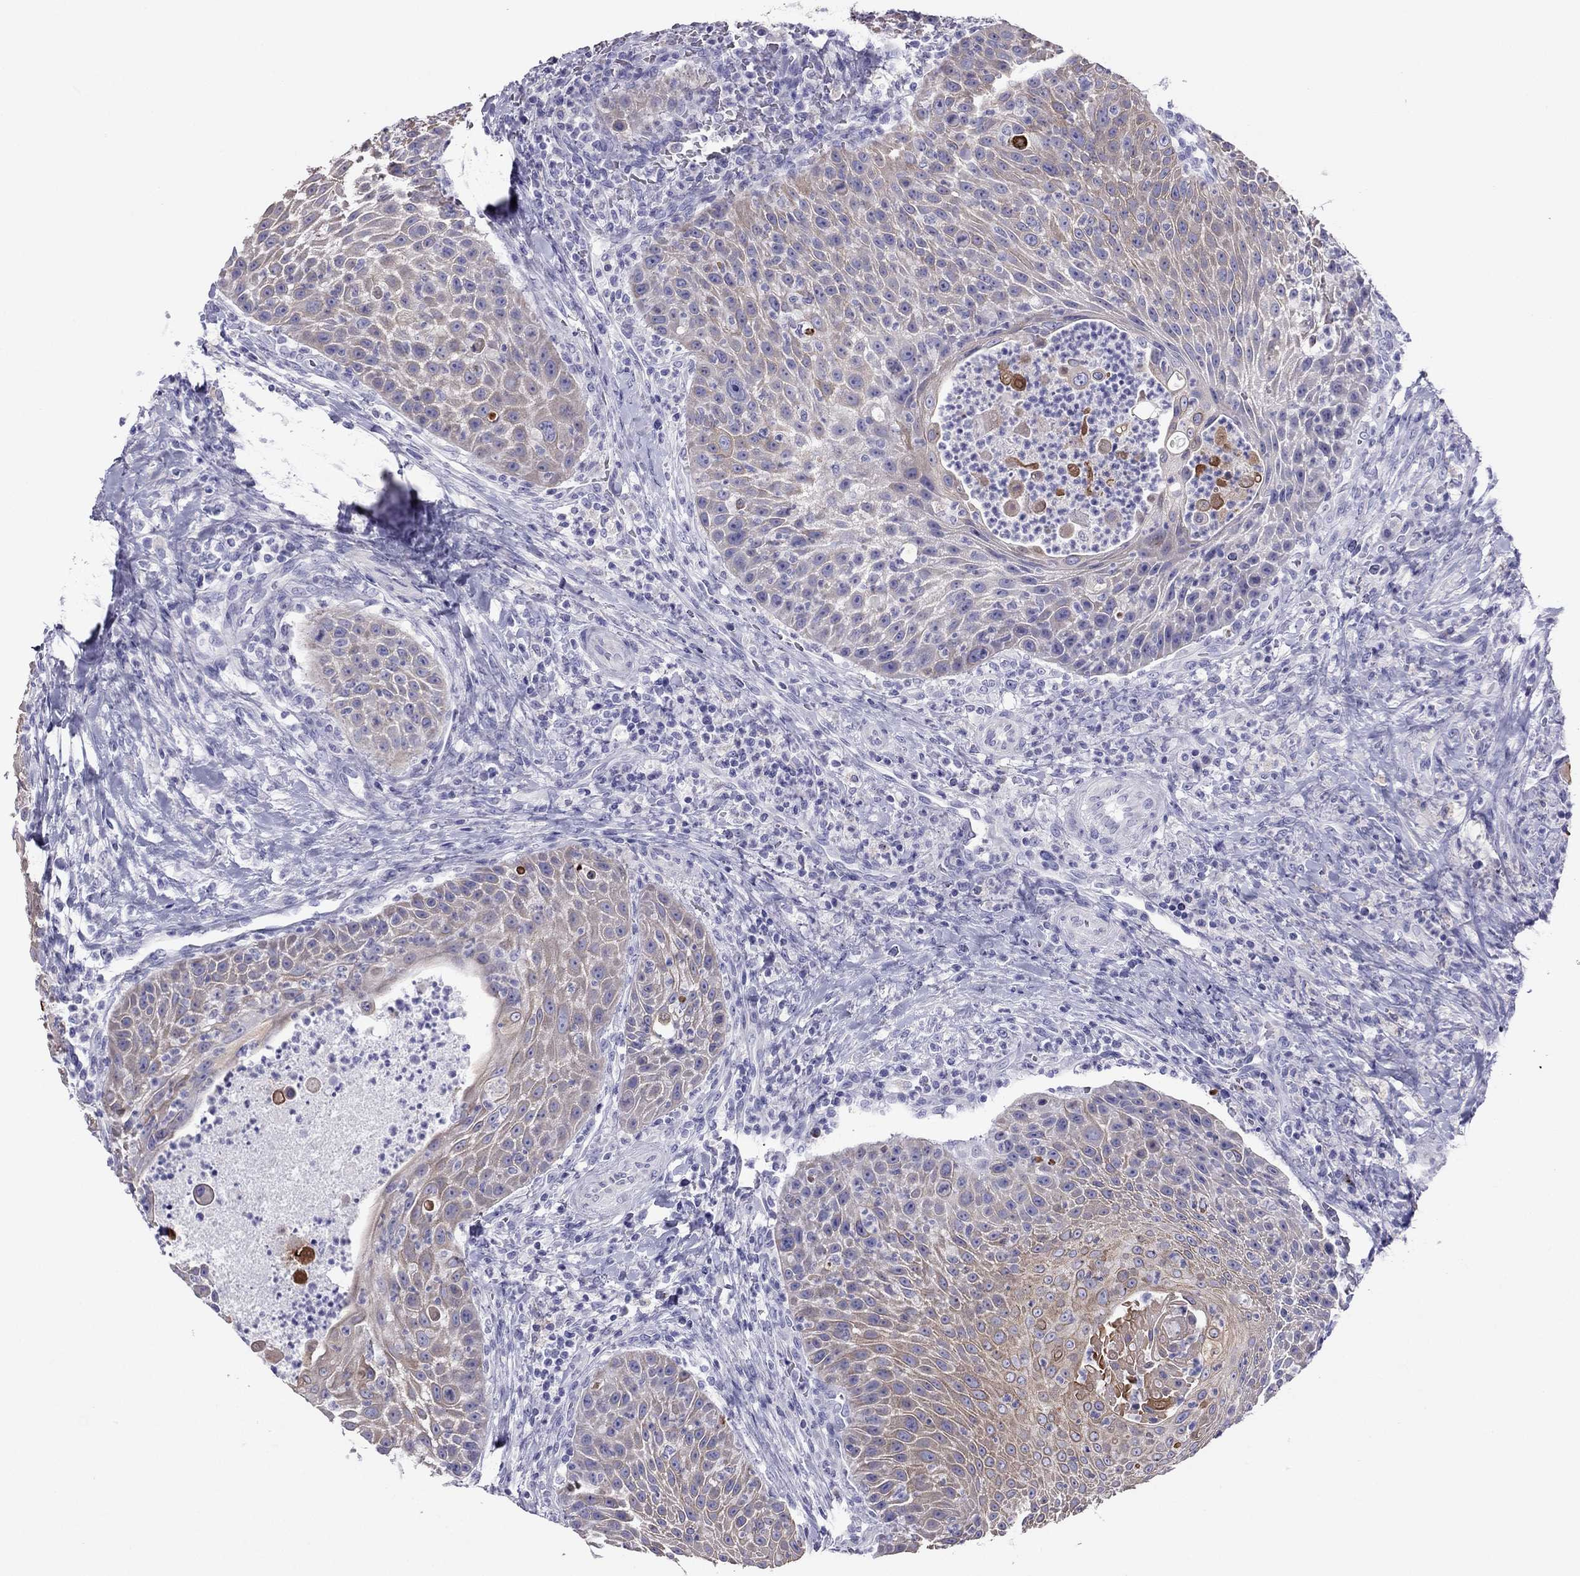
{"staining": {"intensity": "moderate", "quantity": "25%-75%", "location": "cytoplasmic/membranous"}, "tissue": "head and neck cancer", "cell_type": "Tumor cells", "image_type": "cancer", "snomed": [{"axis": "morphology", "description": "Squamous cell carcinoma, NOS"}, {"axis": "topography", "description": "Head-Neck"}], "caption": "Approximately 25%-75% of tumor cells in head and neck cancer (squamous cell carcinoma) show moderate cytoplasmic/membranous protein positivity as visualized by brown immunohistochemical staining.", "gene": "MAEL", "patient": {"sex": "male", "age": 69}}